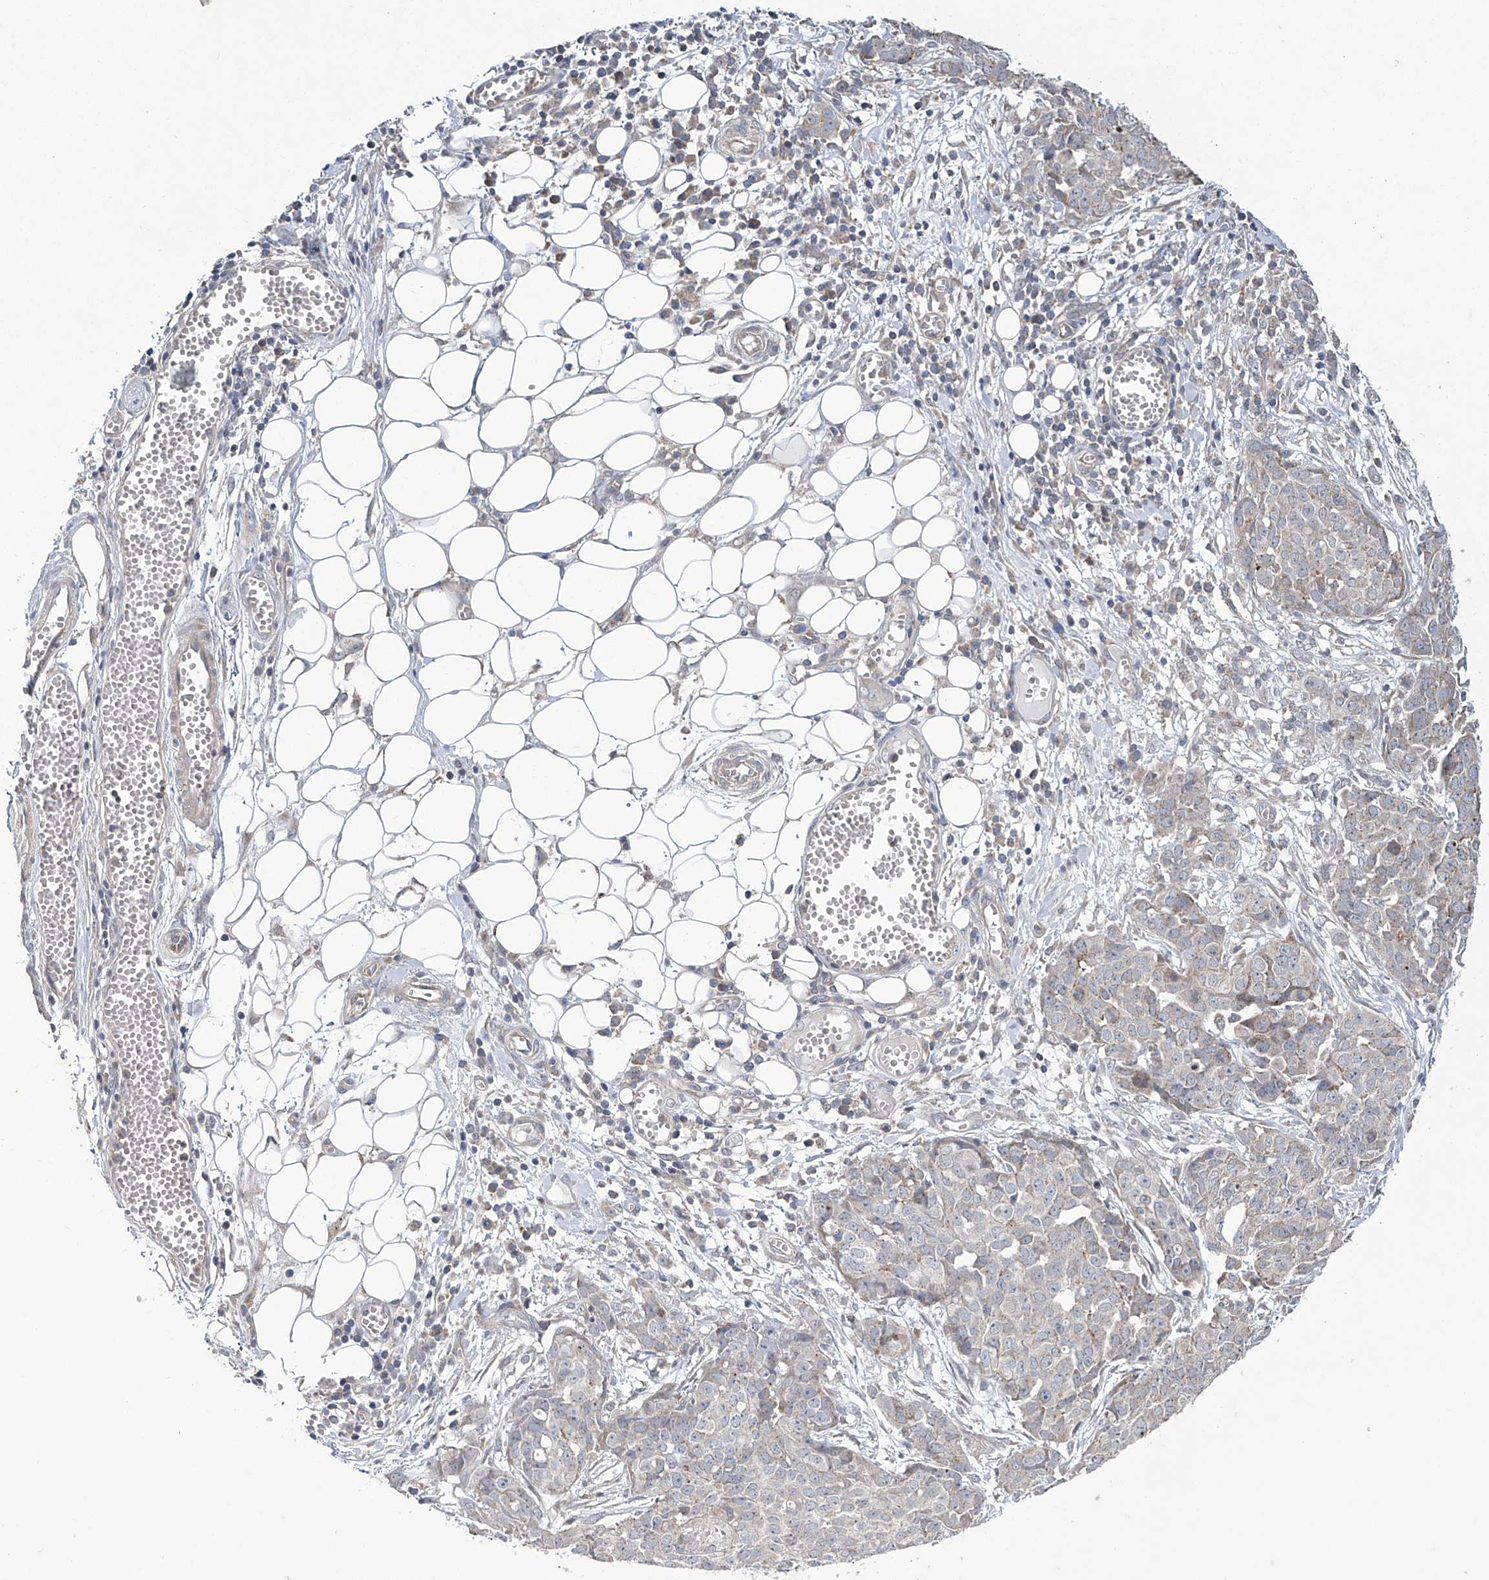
{"staining": {"intensity": "negative", "quantity": "none", "location": "none"}, "tissue": "ovarian cancer", "cell_type": "Tumor cells", "image_type": "cancer", "snomed": [{"axis": "morphology", "description": "Cystadenocarcinoma, serous, NOS"}, {"axis": "topography", "description": "Soft tissue"}, {"axis": "topography", "description": "Ovary"}], "caption": "Immunohistochemistry of ovarian cancer shows no staining in tumor cells. The staining was performed using DAB to visualize the protein expression in brown, while the nuclei were stained in blue with hematoxylin (Magnification: 20x).", "gene": "TRIM60", "patient": {"sex": "female", "age": 57}}